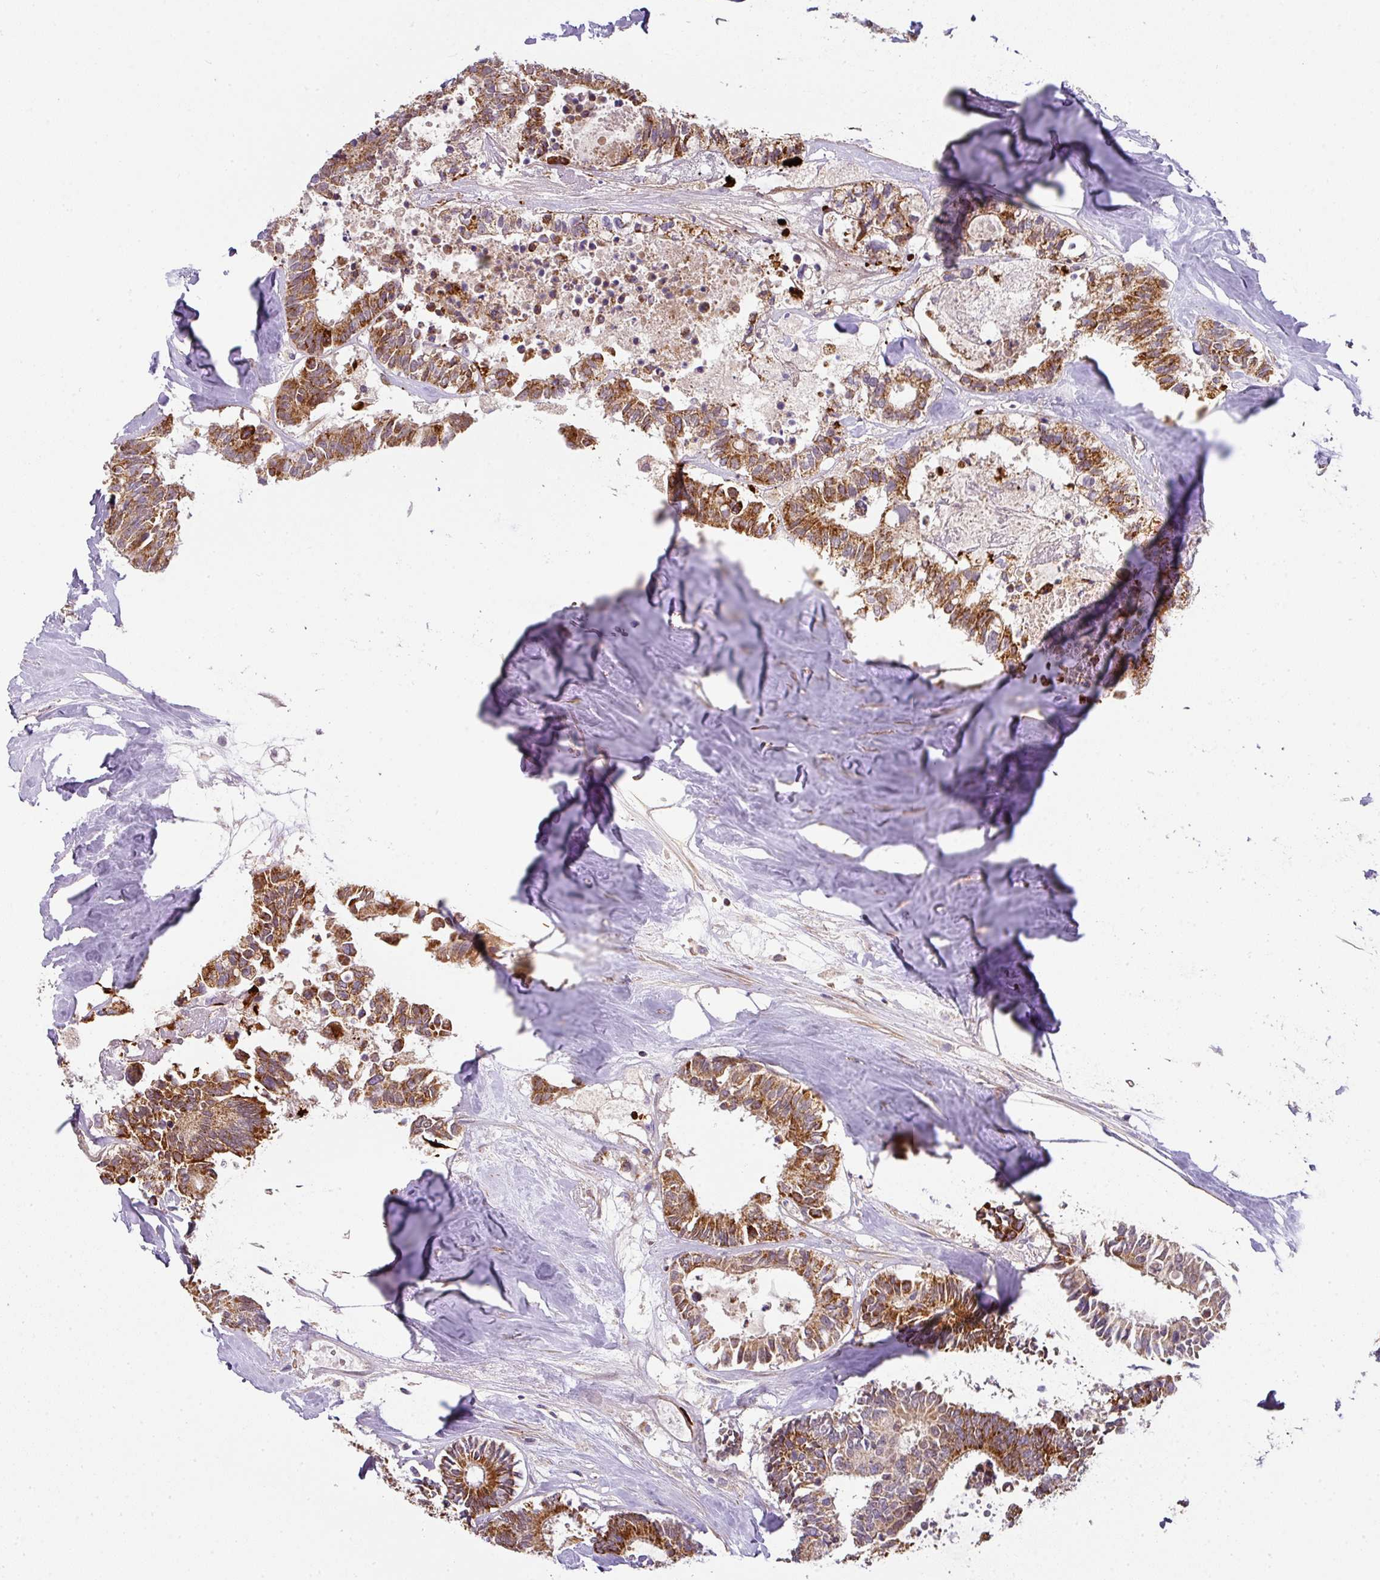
{"staining": {"intensity": "strong", "quantity": ">75%", "location": "cytoplasmic/membranous"}, "tissue": "colorectal cancer", "cell_type": "Tumor cells", "image_type": "cancer", "snomed": [{"axis": "morphology", "description": "Adenocarcinoma, NOS"}, {"axis": "topography", "description": "Colon"}, {"axis": "topography", "description": "Rectum"}], "caption": "This is a photomicrograph of immunohistochemistry (IHC) staining of colorectal adenocarcinoma, which shows strong staining in the cytoplasmic/membranous of tumor cells.", "gene": "STK35", "patient": {"sex": "male", "age": 57}}